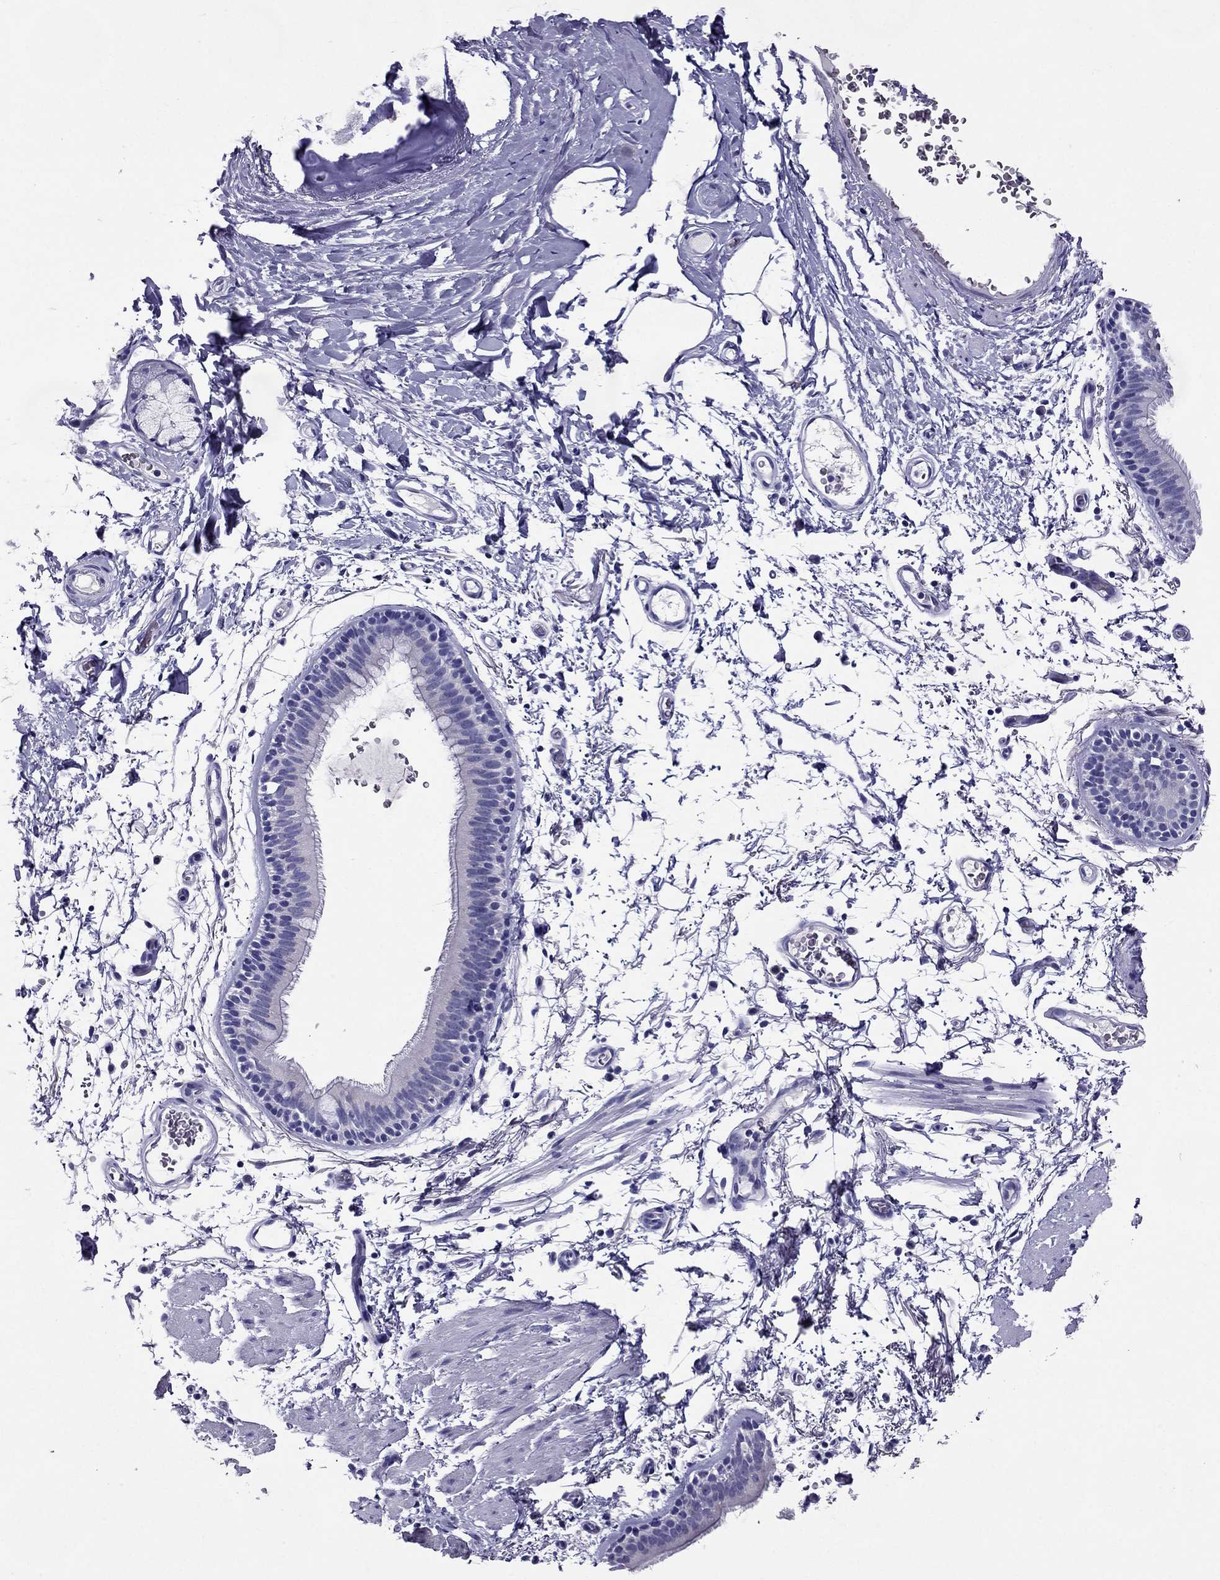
{"staining": {"intensity": "negative", "quantity": "none", "location": "none"}, "tissue": "bronchus", "cell_type": "Respiratory epithelial cells", "image_type": "normal", "snomed": [{"axis": "morphology", "description": "Normal tissue, NOS"}, {"axis": "topography", "description": "Lymph node"}, {"axis": "topography", "description": "Bronchus"}], "caption": "Human bronchus stained for a protein using IHC displays no positivity in respiratory epithelial cells.", "gene": "ZNF541", "patient": {"sex": "female", "age": 70}}